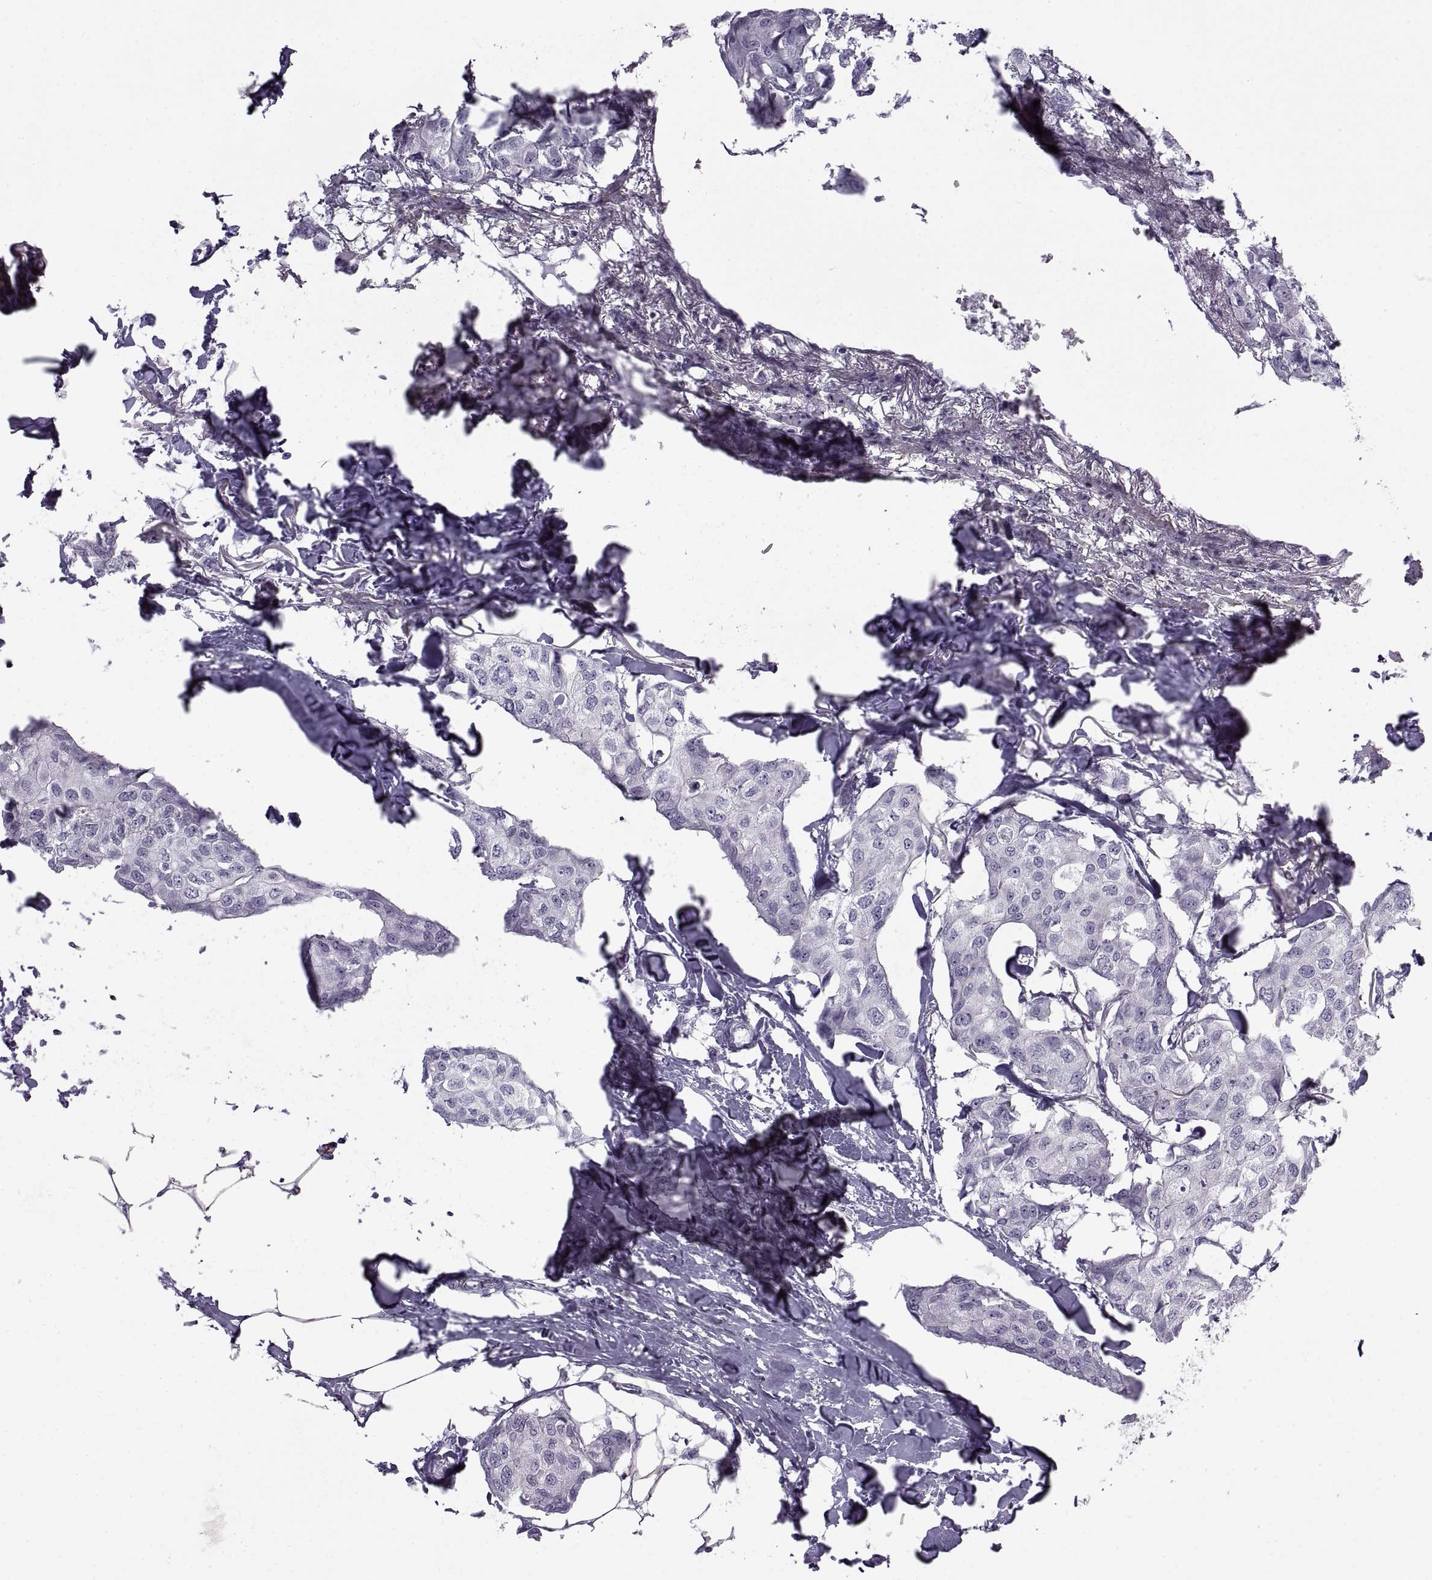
{"staining": {"intensity": "negative", "quantity": "none", "location": "none"}, "tissue": "breast cancer", "cell_type": "Tumor cells", "image_type": "cancer", "snomed": [{"axis": "morphology", "description": "Duct carcinoma"}, {"axis": "topography", "description": "Breast"}], "caption": "Tumor cells are negative for brown protein staining in intraductal carcinoma (breast).", "gene": "BSPH1", "patient": {"sex": "female", "age": 80}}